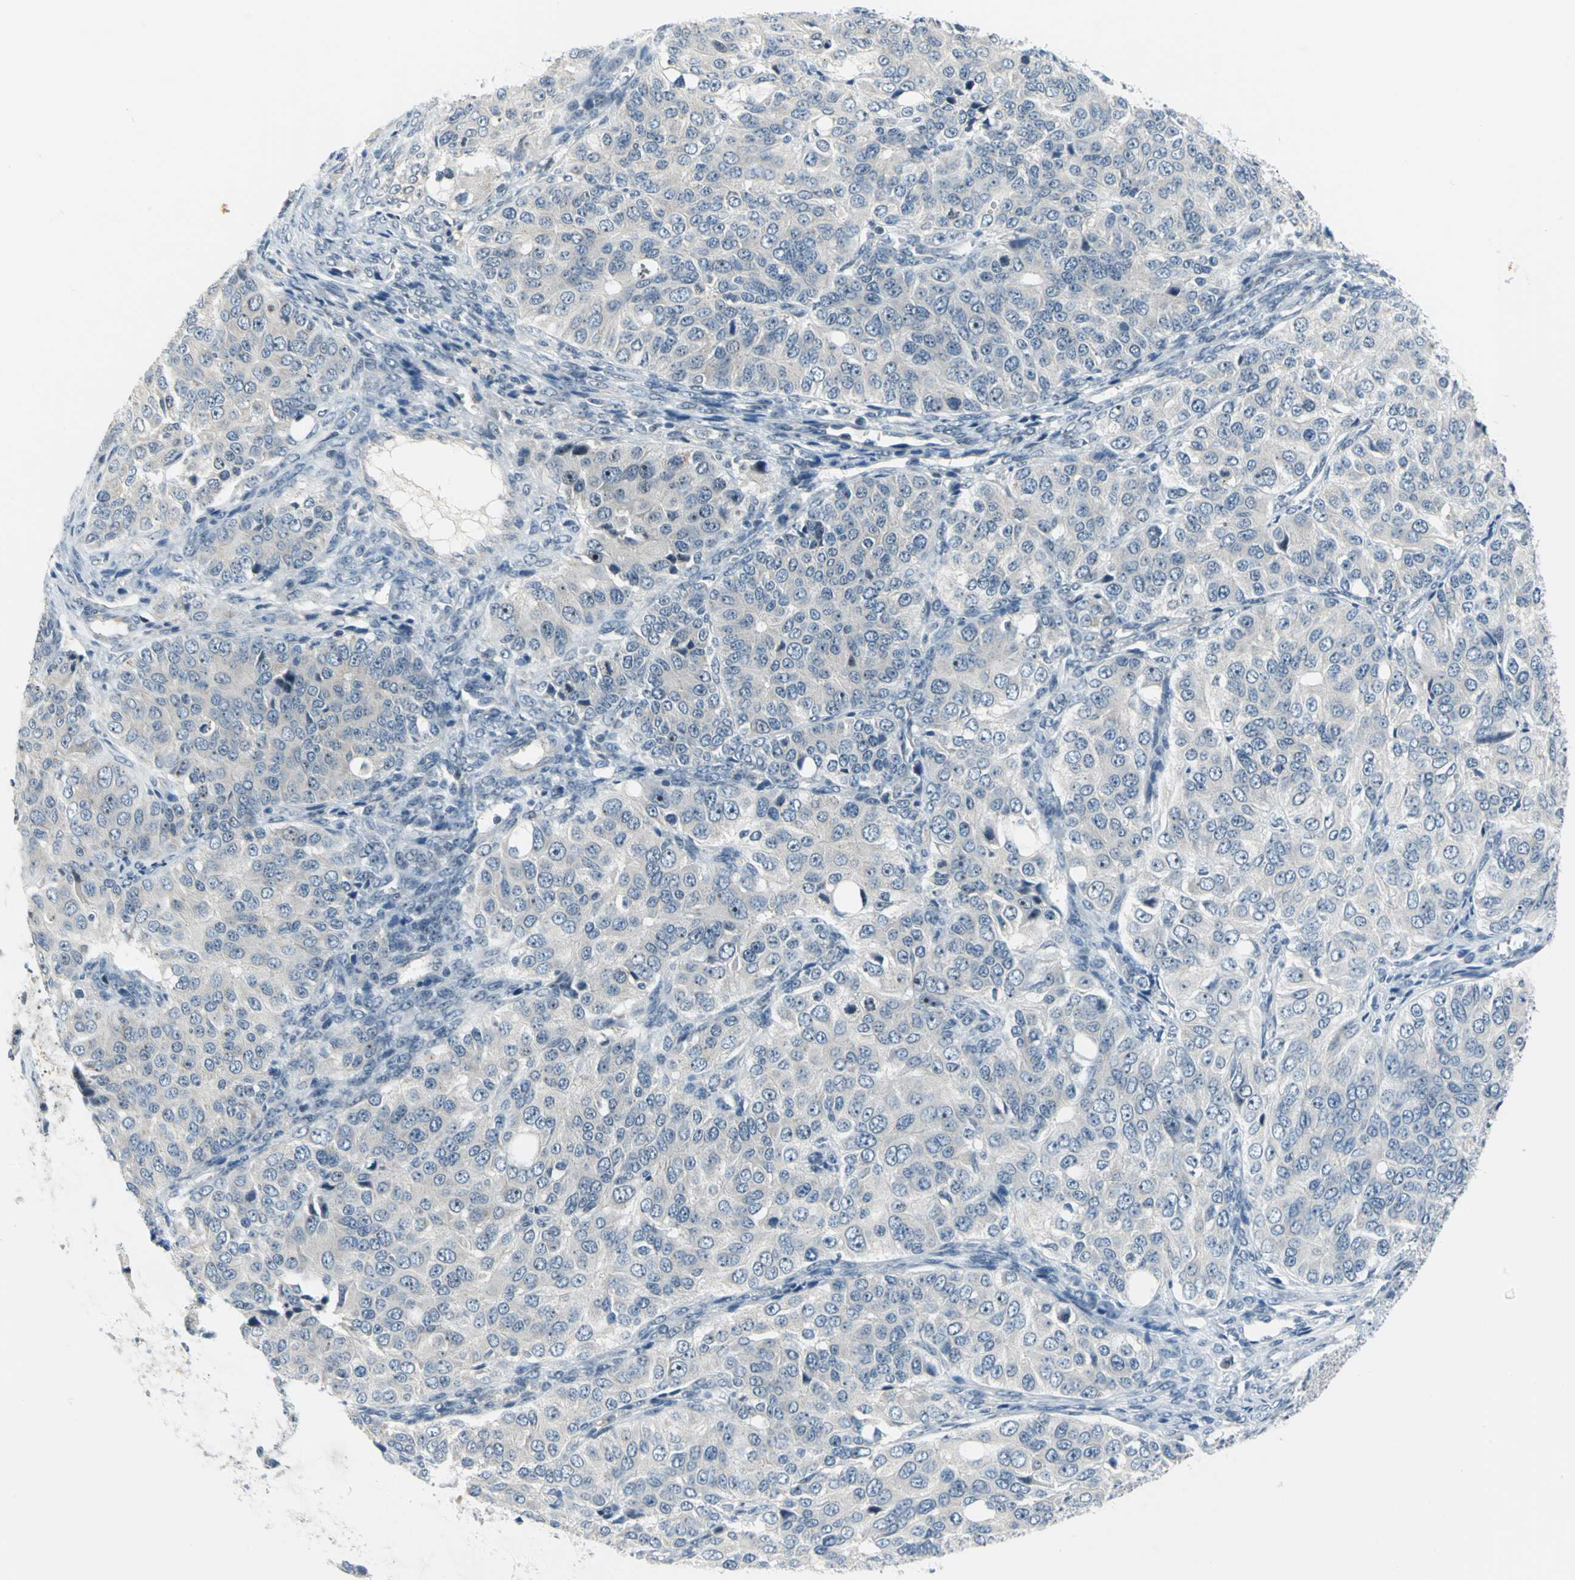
{"staining": {"intensity": "moderate", "quantity": "25%-75%", "location": "nuclear"}, "tissue": "ovarian cancer", "cell_type": "Tumor cells", "image_type": "cancer", "snomed": [{"axis": "morphology", "description": "Carcinoma, endometroid"}, {"axis": "topography", "description": "Ovary"}], "caption": "A micrograph of human ovarian cancer (endometroid carcinoma) stained for a protein reveals moderate nuclear brown staining in tumor cells.", "gene": "MYBBP1A", "patient": {"sex": "female", "age": 51}}